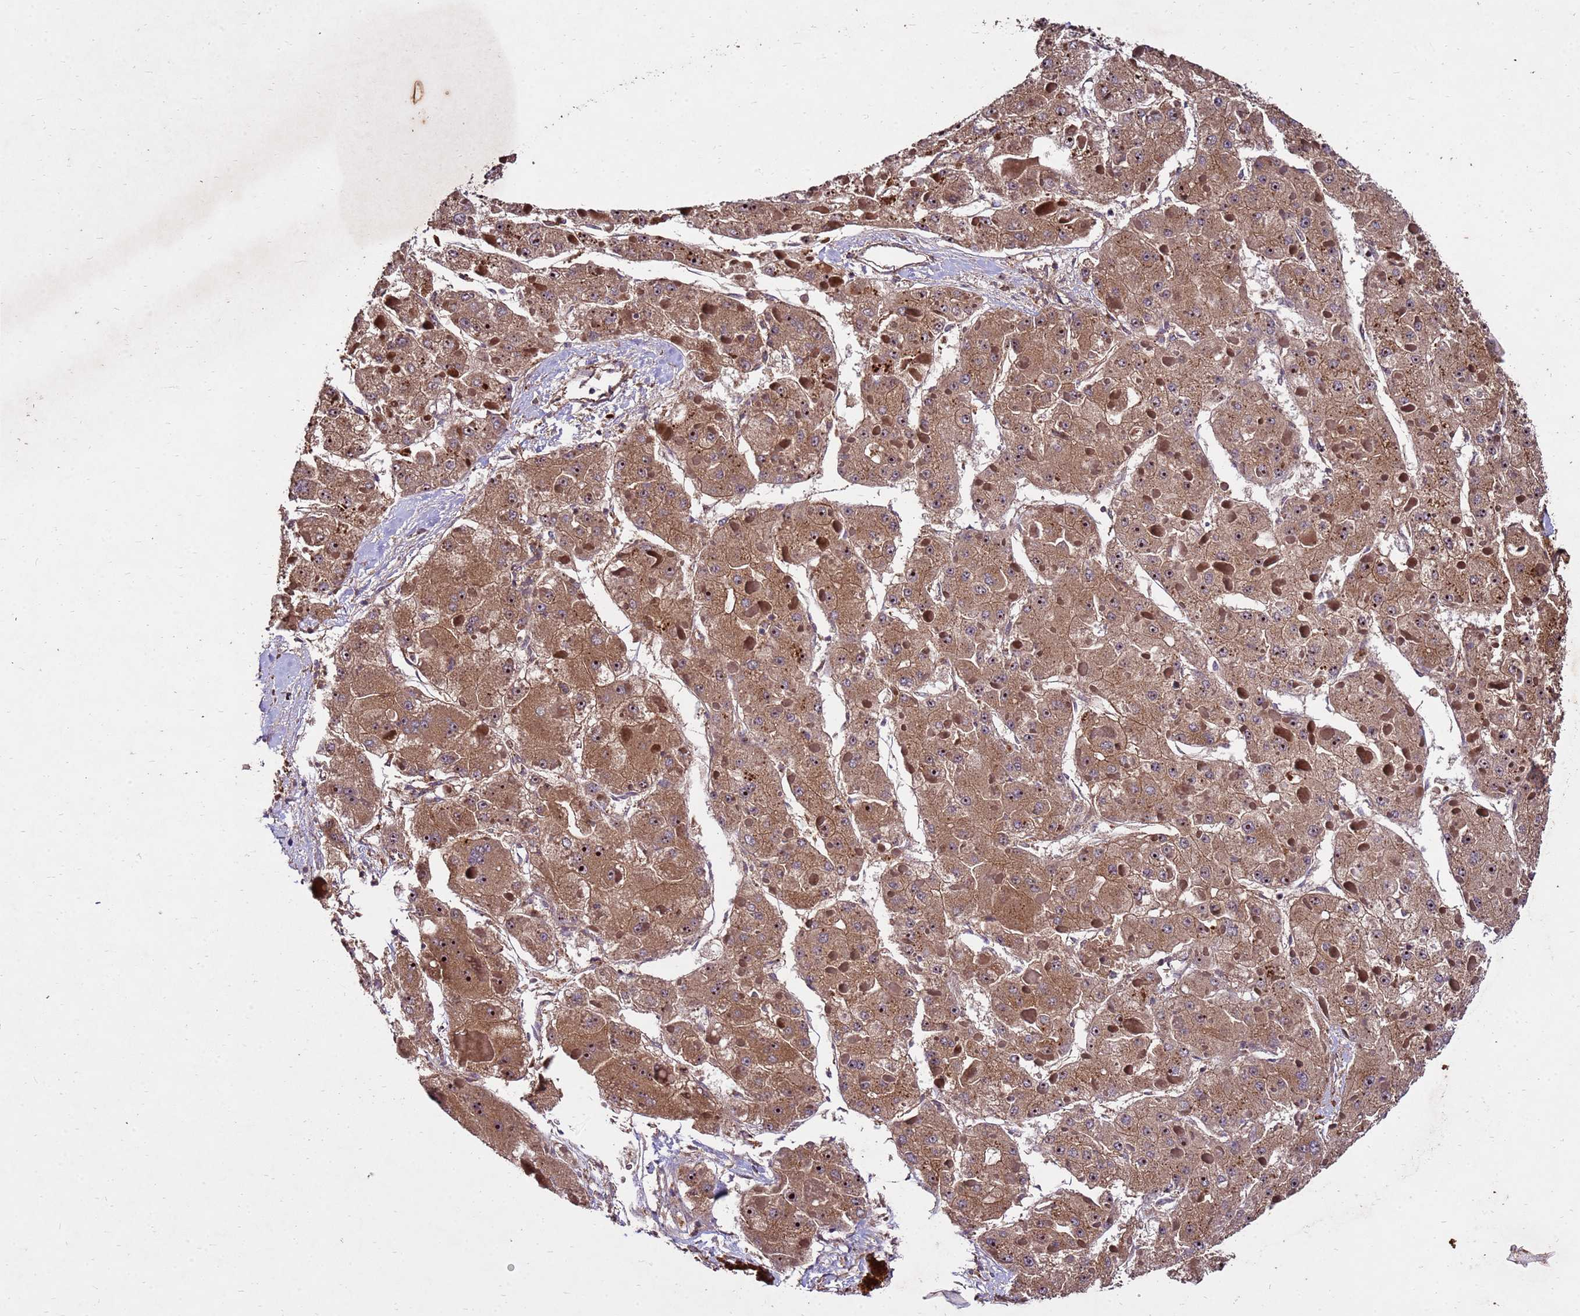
{"staining": {"intensity": "moderate", "quantity": ">75%", "location": "cytoplasmic/membranous"}, "tissue": "liver cancer", "cell_type": "Tumor cells", "image_type": "cancer", "snomed": [{"axis": "morphology", "description": "Carcinoma, Hepatocellular, NOS"}, {"axis": "topography", "description": "Liver"}], "caption": "Liver hepatocellular carcinoma was stained to show a protein in brown. There is medium levels of moderate cytoplasmic/membranous positivity in approximately >75% of tumor cells. The protein is stained brown, and the nuclei are stained in blue (DAB (3,3'-diaminobenzidine) IHC with brightfield microscopy, high magnification).", "gene": "TOR4A", "patient": {"sex": "female", "age": 73}}